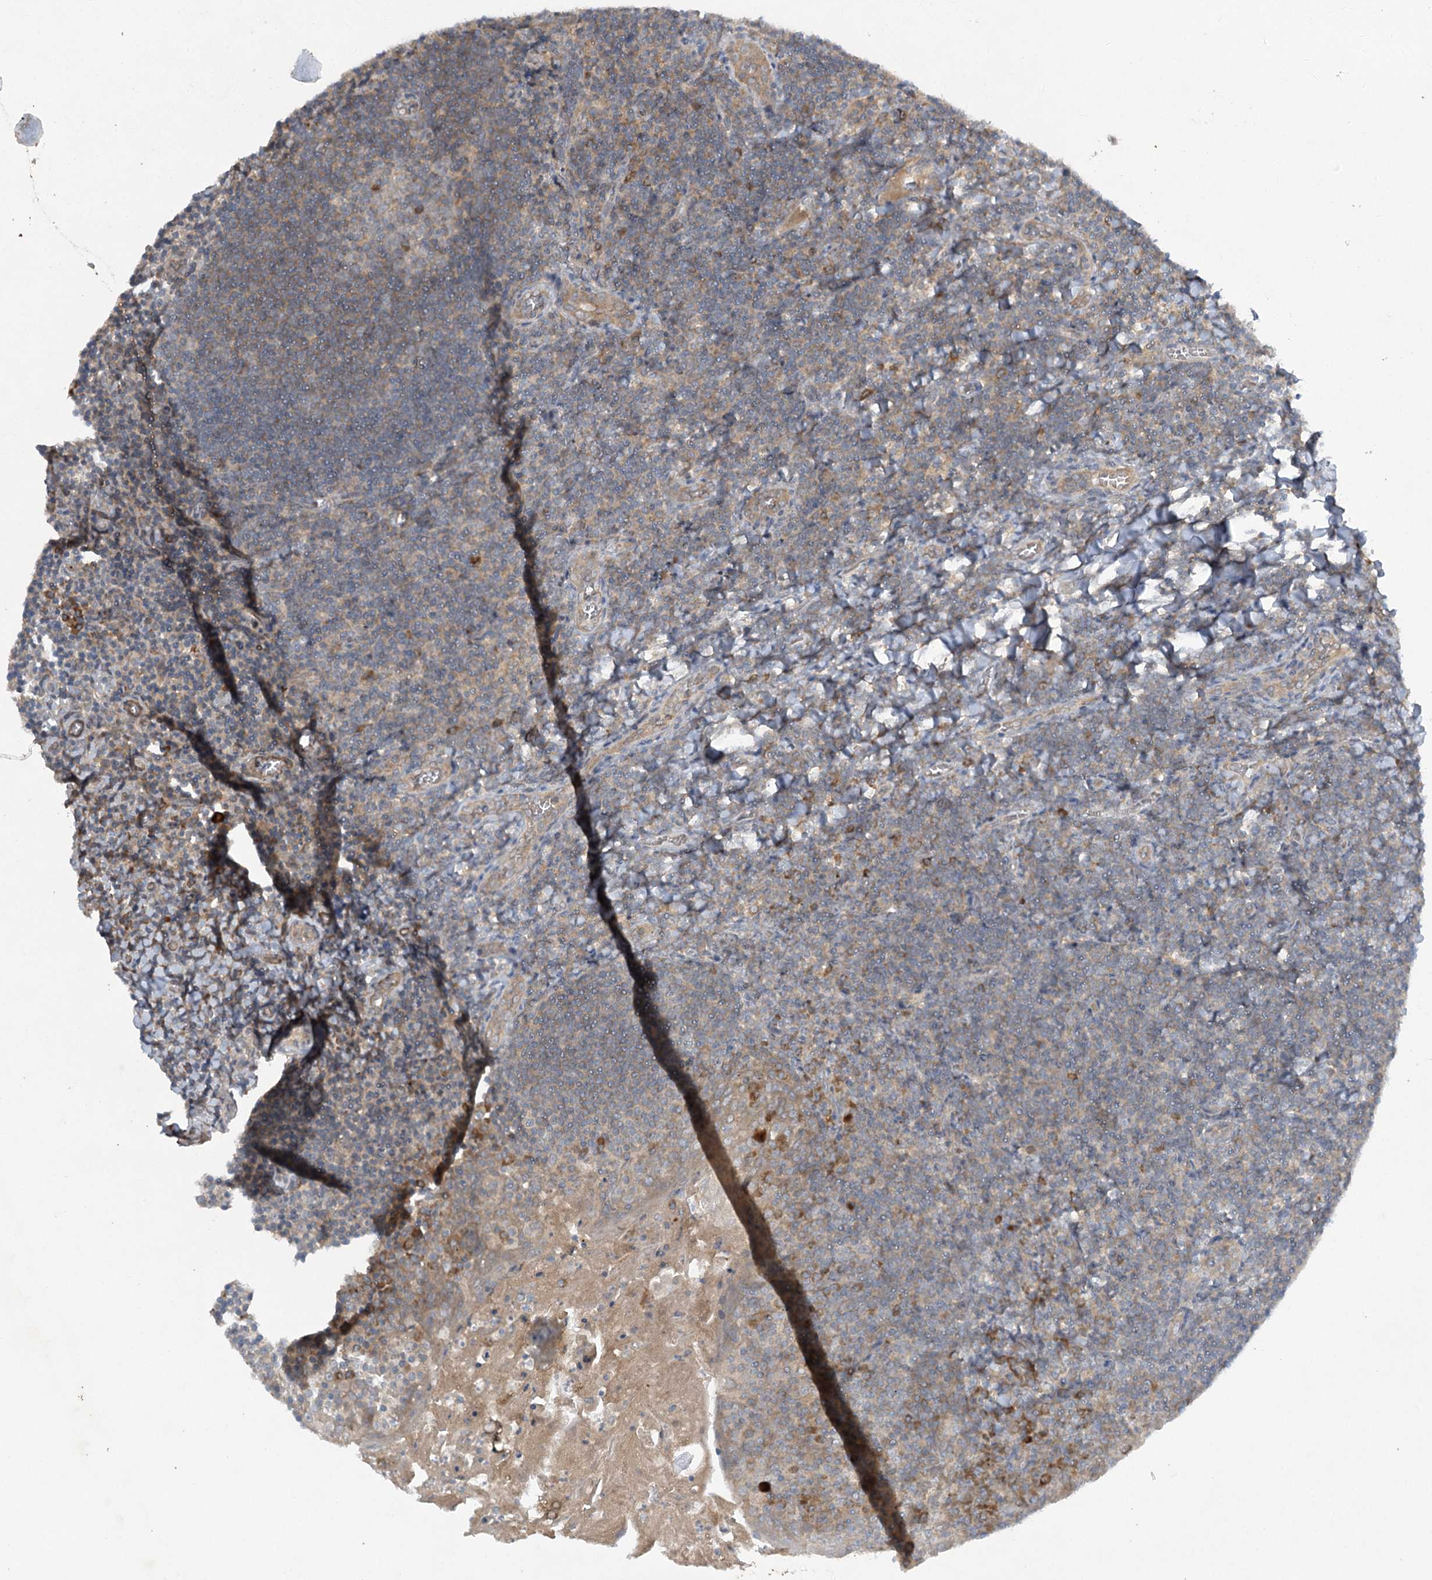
{"staining": {"intensity": "moderate", "quantity": "<25%", "location": "cytoplasmic/membranous"}, "tissue": "tonsil", "cell_type": "Germinal center cells", "image_type": "normal", "snomed": [{"axis": "morphology", "description": "Normal tissue, NOS"}, {"axis": "topography", "description": "Tonsil"}], "caption": "A low amount of moderate cytoplasmic/membranous positivity is present in about <25% of germinal center cells in benign tonsil.", "gene": "TRAF3IP1", "patient": {"sex": "male", "age": 27}}